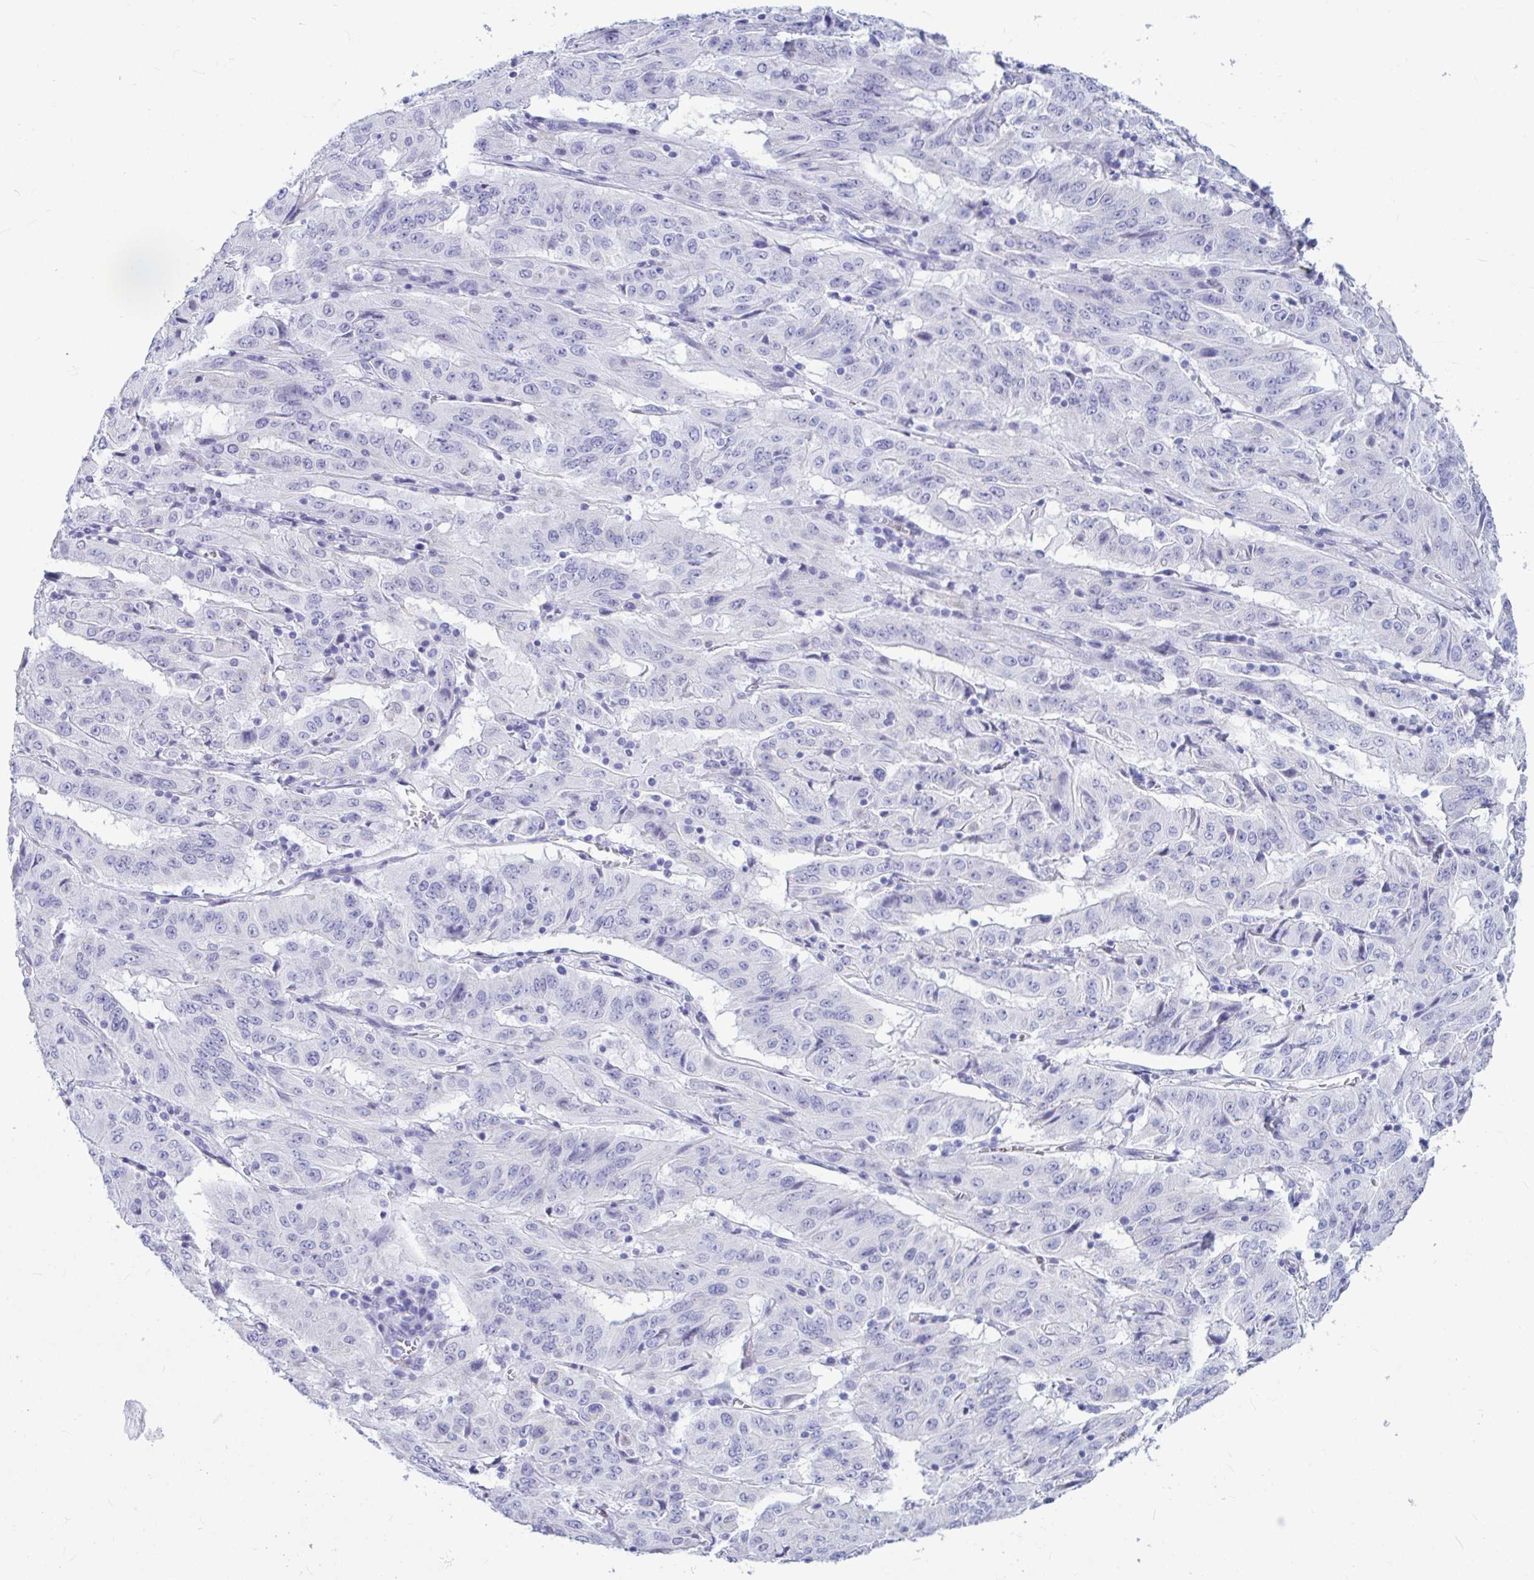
{"staining": {"intensity": "negative", "quantity": "none", "location": "none"}, "tissue": "pancreatic cancer", "cell_type": "Tumor cells", "image_type": "cancer", "snomed": [{"axis": "morphology", "description": "Adenocarcinoma, NOS"}, {"axis": "topography", "description": "Pancreas"}], "caption": "The IHC micrograph has no significant staining in tumor cells of pancreatic cancer (adenocarcinoma) tissue.", "gene": "OR5J2", "patient": {"sex": "male", "age": 63}}